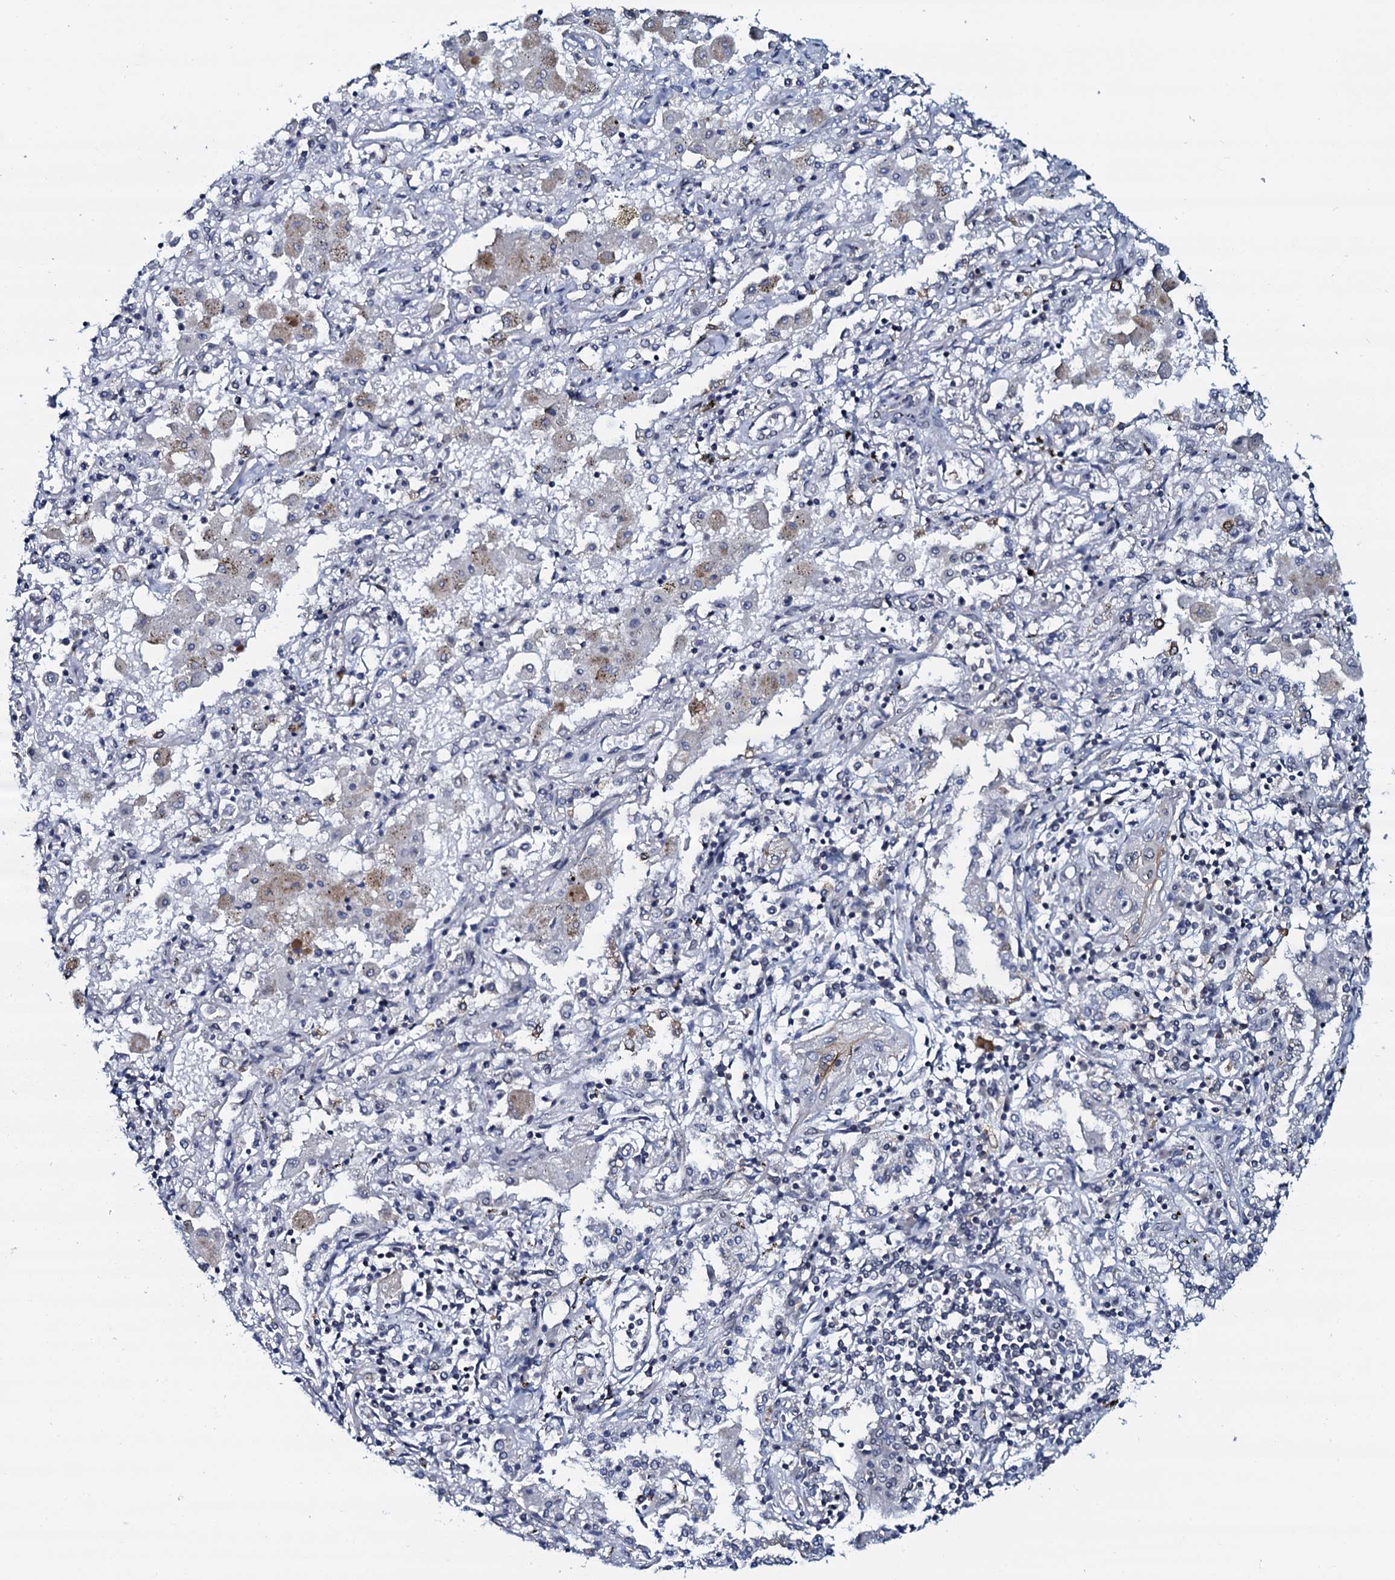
{"staining": {"intensity": "negative", "quantity": "none", "location": "none"}, "tissue": "lung cancer", "cell_type": "Tumor cells", "image_type": "cancer", "snomed": [{"axis": "morphology", "description": "Squamous cell carcinoma, NOS"}, {"axis": "topography", "description": "Lung"}], "caption": "A micrograph of squamous cell carcinoma (lung) stained for a protein shows no brown staining in tumor cells. The staining is performed using DAB (3,3'-diaminobenzidine) brown chromogen with nuclei counter-stained in using hematoxylin.", "gene": "SNTA1", "patient": {"sex": "female", "age": 47}}